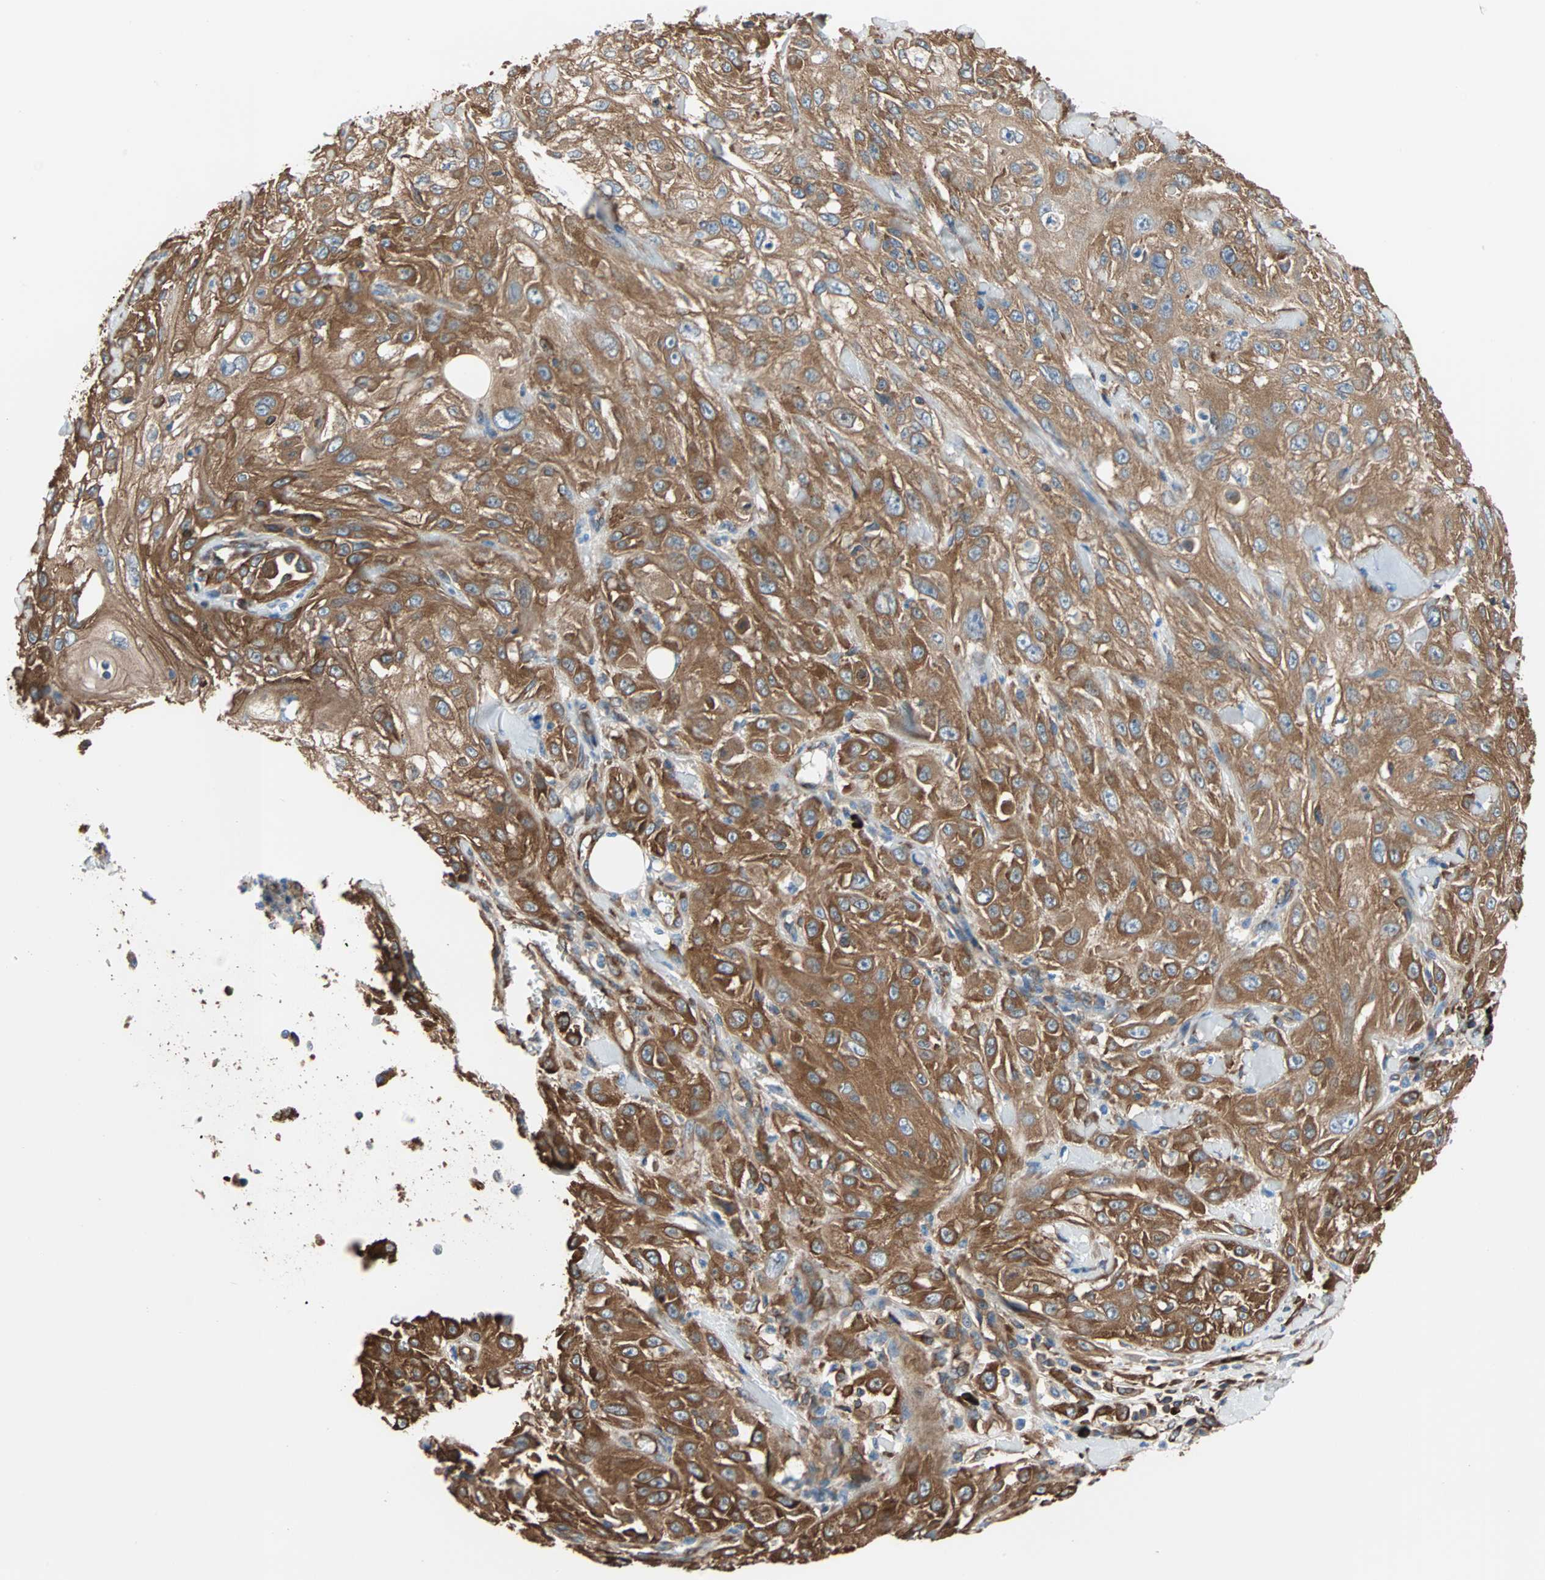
{"staining": {"intensity": "strong", "quantity": ">75%", "location": "cytoplasmic/membranous"}, "tissue": "skin cancer", "cell_type": "Tumor cells", "image_type": "cancer", "snomed": [{"axis": "morphology", "description": "Squamous cell carcinoma, NOS"}, {"axis": "morphology", "description": "Squamous cell carcinoma, metastatic, NOS"}, {"axis": "topography", "description": "Skin"}, {"axis": "topography", "description": "Lymph node"}], "caption": "Immunohistochemistry (IHC) (DAB (3,3'-diaminobenzidine)) staining of human squamous cell carcinoma (skin) exhibits strong cytoplasmic/membranous protein staining in approximately >75% of tumor cells. (DAB = brown stain, brightfield microscopy at high magnification).", "gene": "EEF2", "patient": {"sex": "male", "age": 75}}